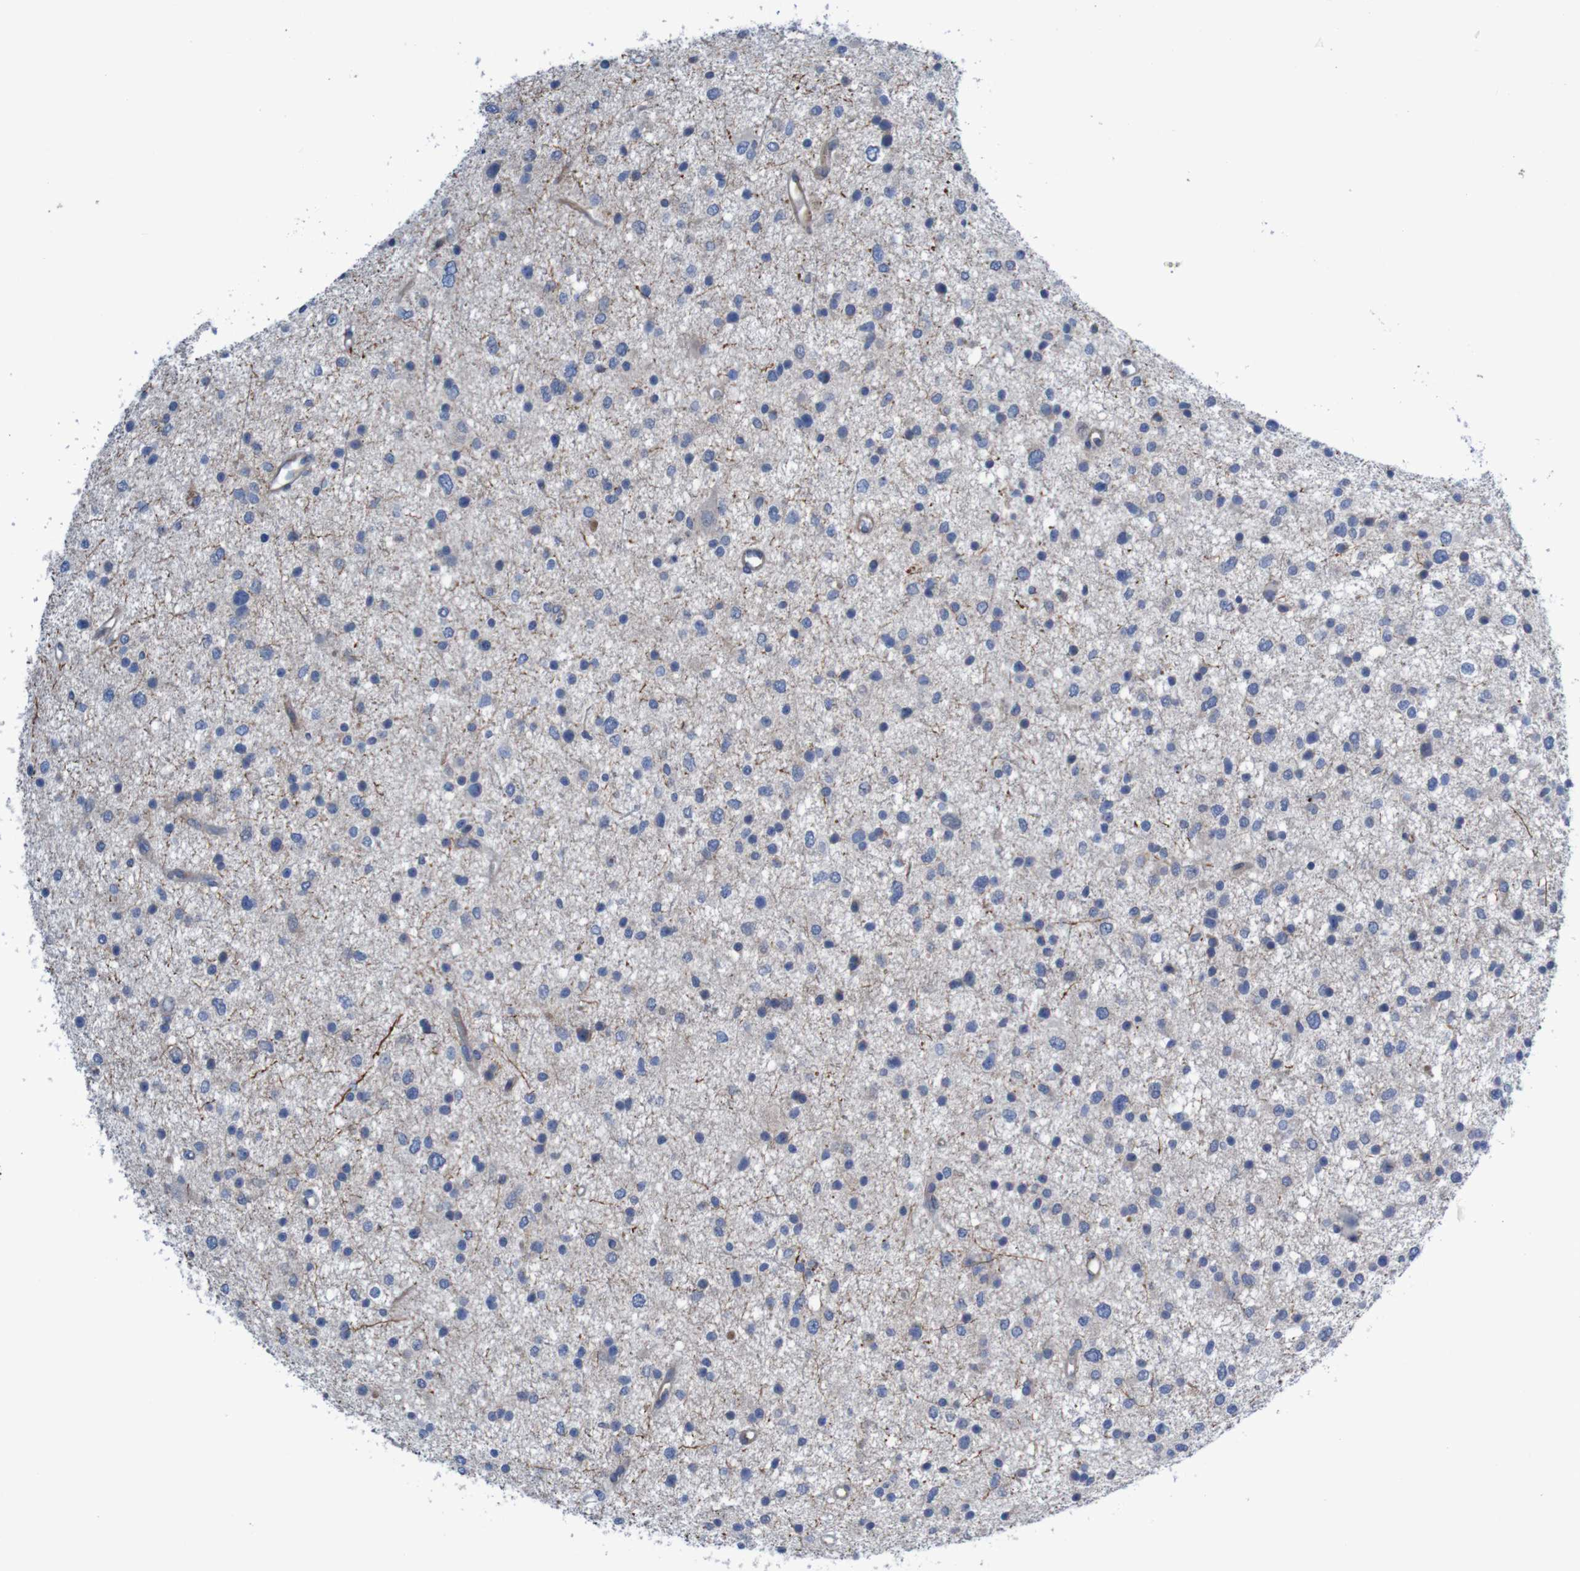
{"staining": {"intensity": "negative", "quantity": "none", "location": "none"}, "tissue": "glioma", "cell_type": "Tumor cells", "image_type": "cancer", "snomed": [{"axis": "morphology", "description": "Glioma, malignant, Low grade"}, {"axis": "topography", "description": "Brain"}], "caption": "DAB immunohistochemical staining of human malignant glioma (low-grade) reveals no significant positivity in tumor cells.", "gene": "ANGPT4", "patient": {"sex": "female", "age": 37}}